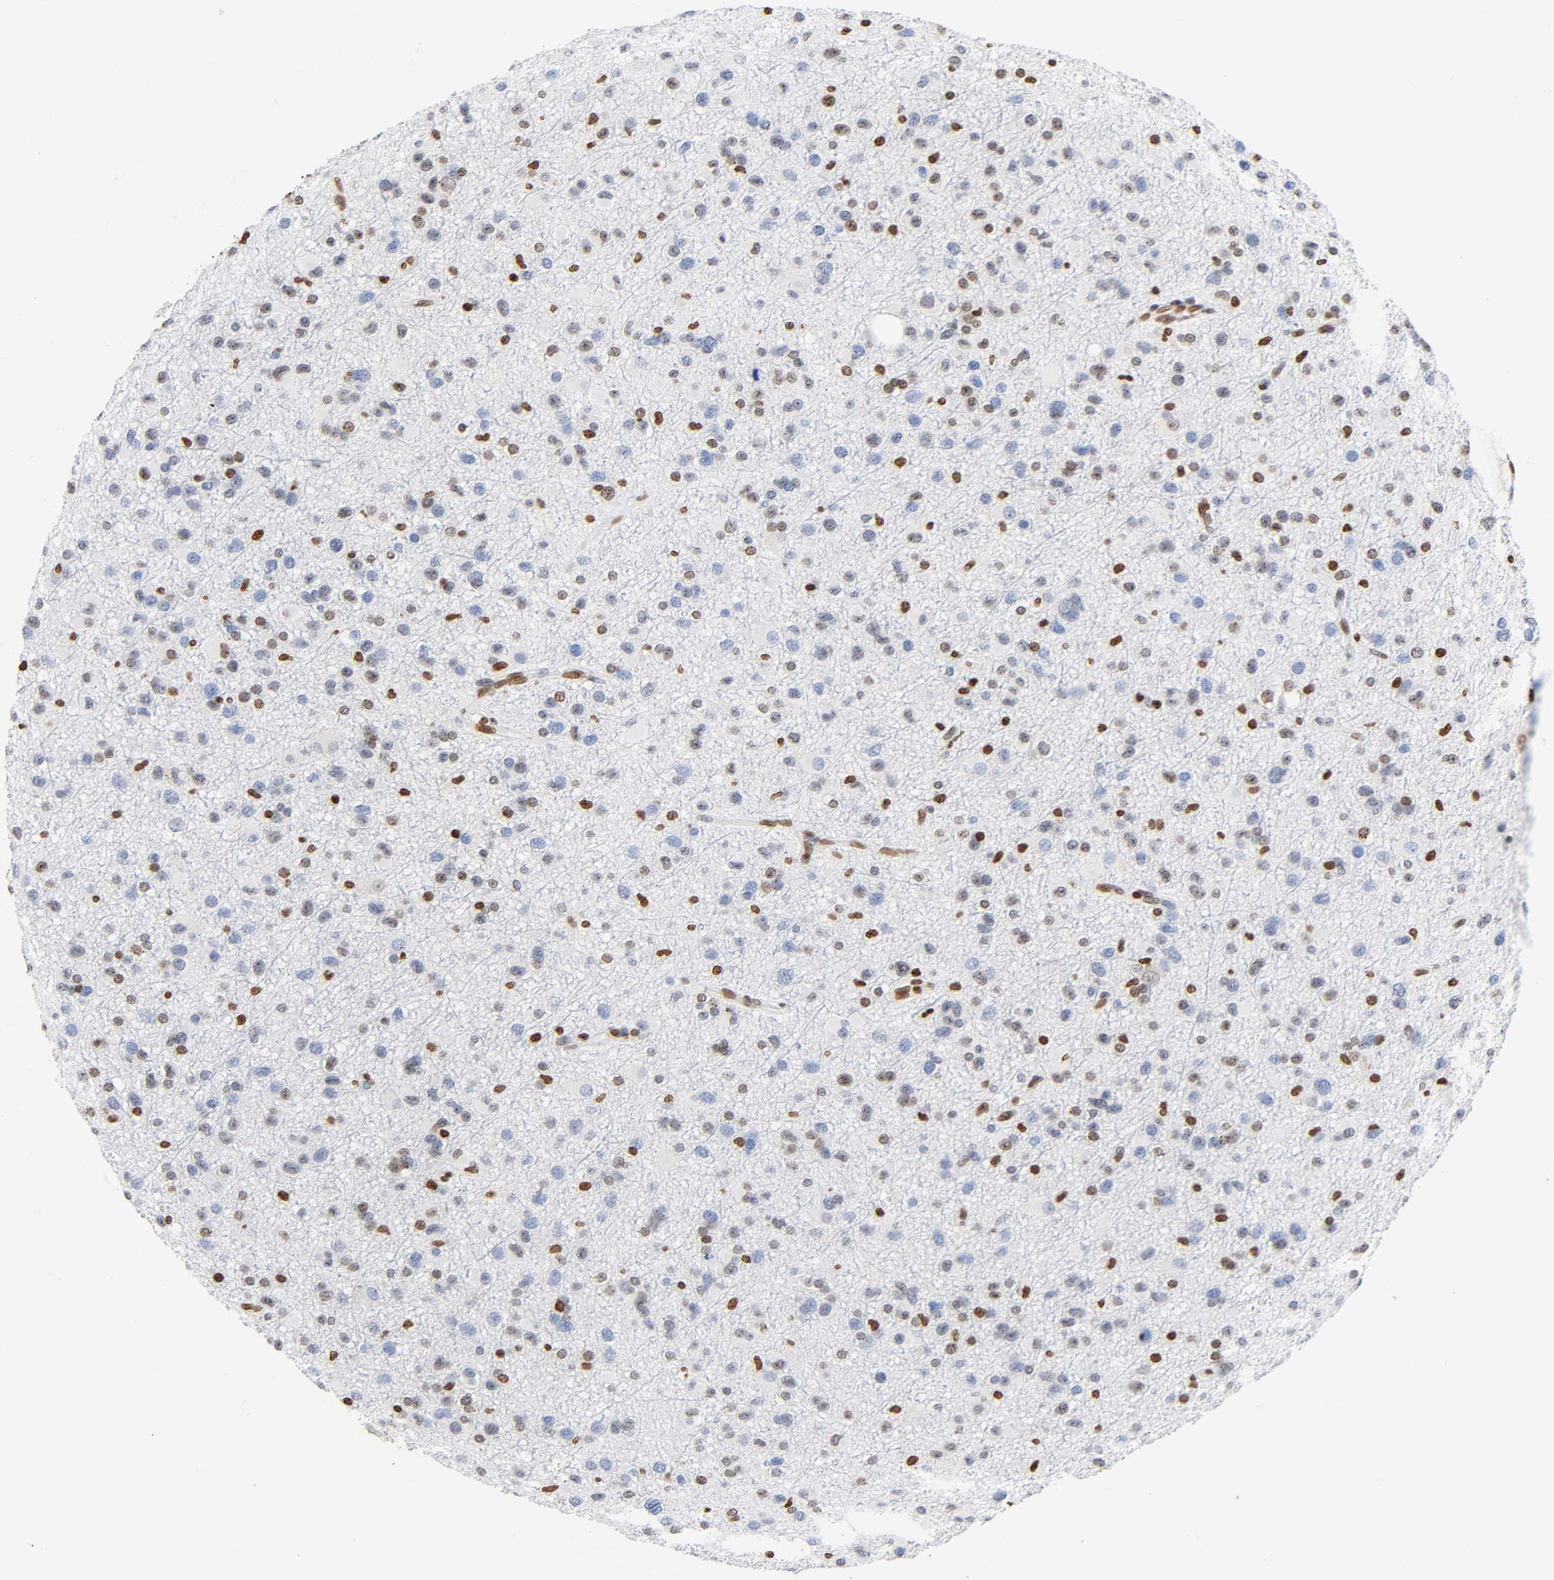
{"staining": {"intensity": "strong", "quantity": "<25%", "location": "nuclear"}, "tissue": "glioma", "cell_type": "Tumor cells", "image_type": "cancer", "snomed": [{"axis": "morphology", "description": "Glioma, malignant, Low grade"}, {"axis": "topography", "description": "Brain"}], "caption": "Malignant low-grade glioma was stained to show a protein in brown. There is medium levels of strong nuclear expression in about <25% of tumor cells.", "gene": "HOXA6", "patient": {"sex": "male", "age": 42}}